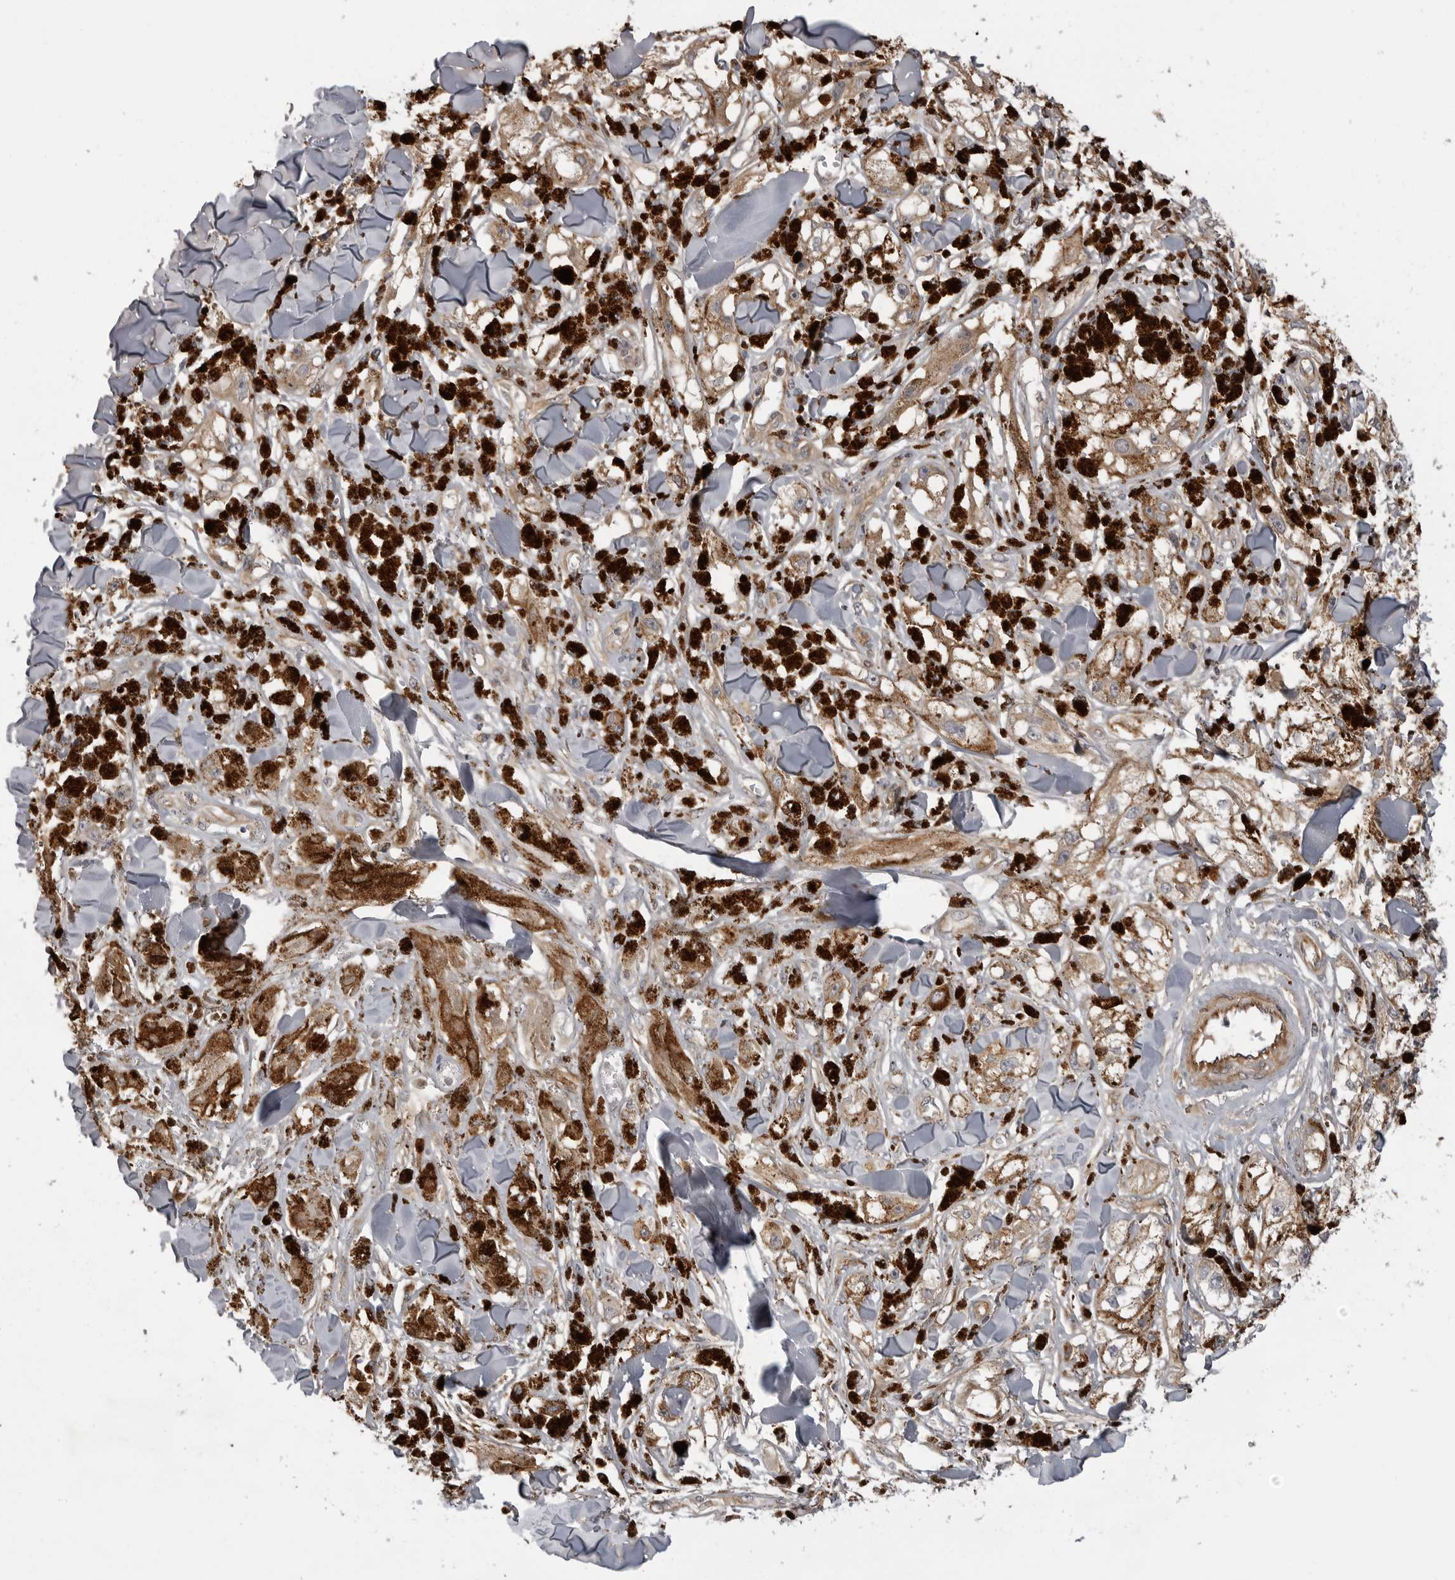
{"staining": {"intensity": "weak", "quantity": ">75%", "location": "cytoplasmic/membranous"}, "tissue": "melanoma", "cell_type": "Tumor cells", "image_type": "cancer", "snomed": [{"axis": "morphology", "description": "Malignant melanoma, NOS"}, {"axis": "topography", "description": "Skin"}], "caption": "Malignant melanoma stained for a protein (brown) shows weak cytoplasmic/membranous positive positivity in about >75% of tumor cells.", "gene": "LRRC45", "patient": {"sex": "male", "age": 88}}